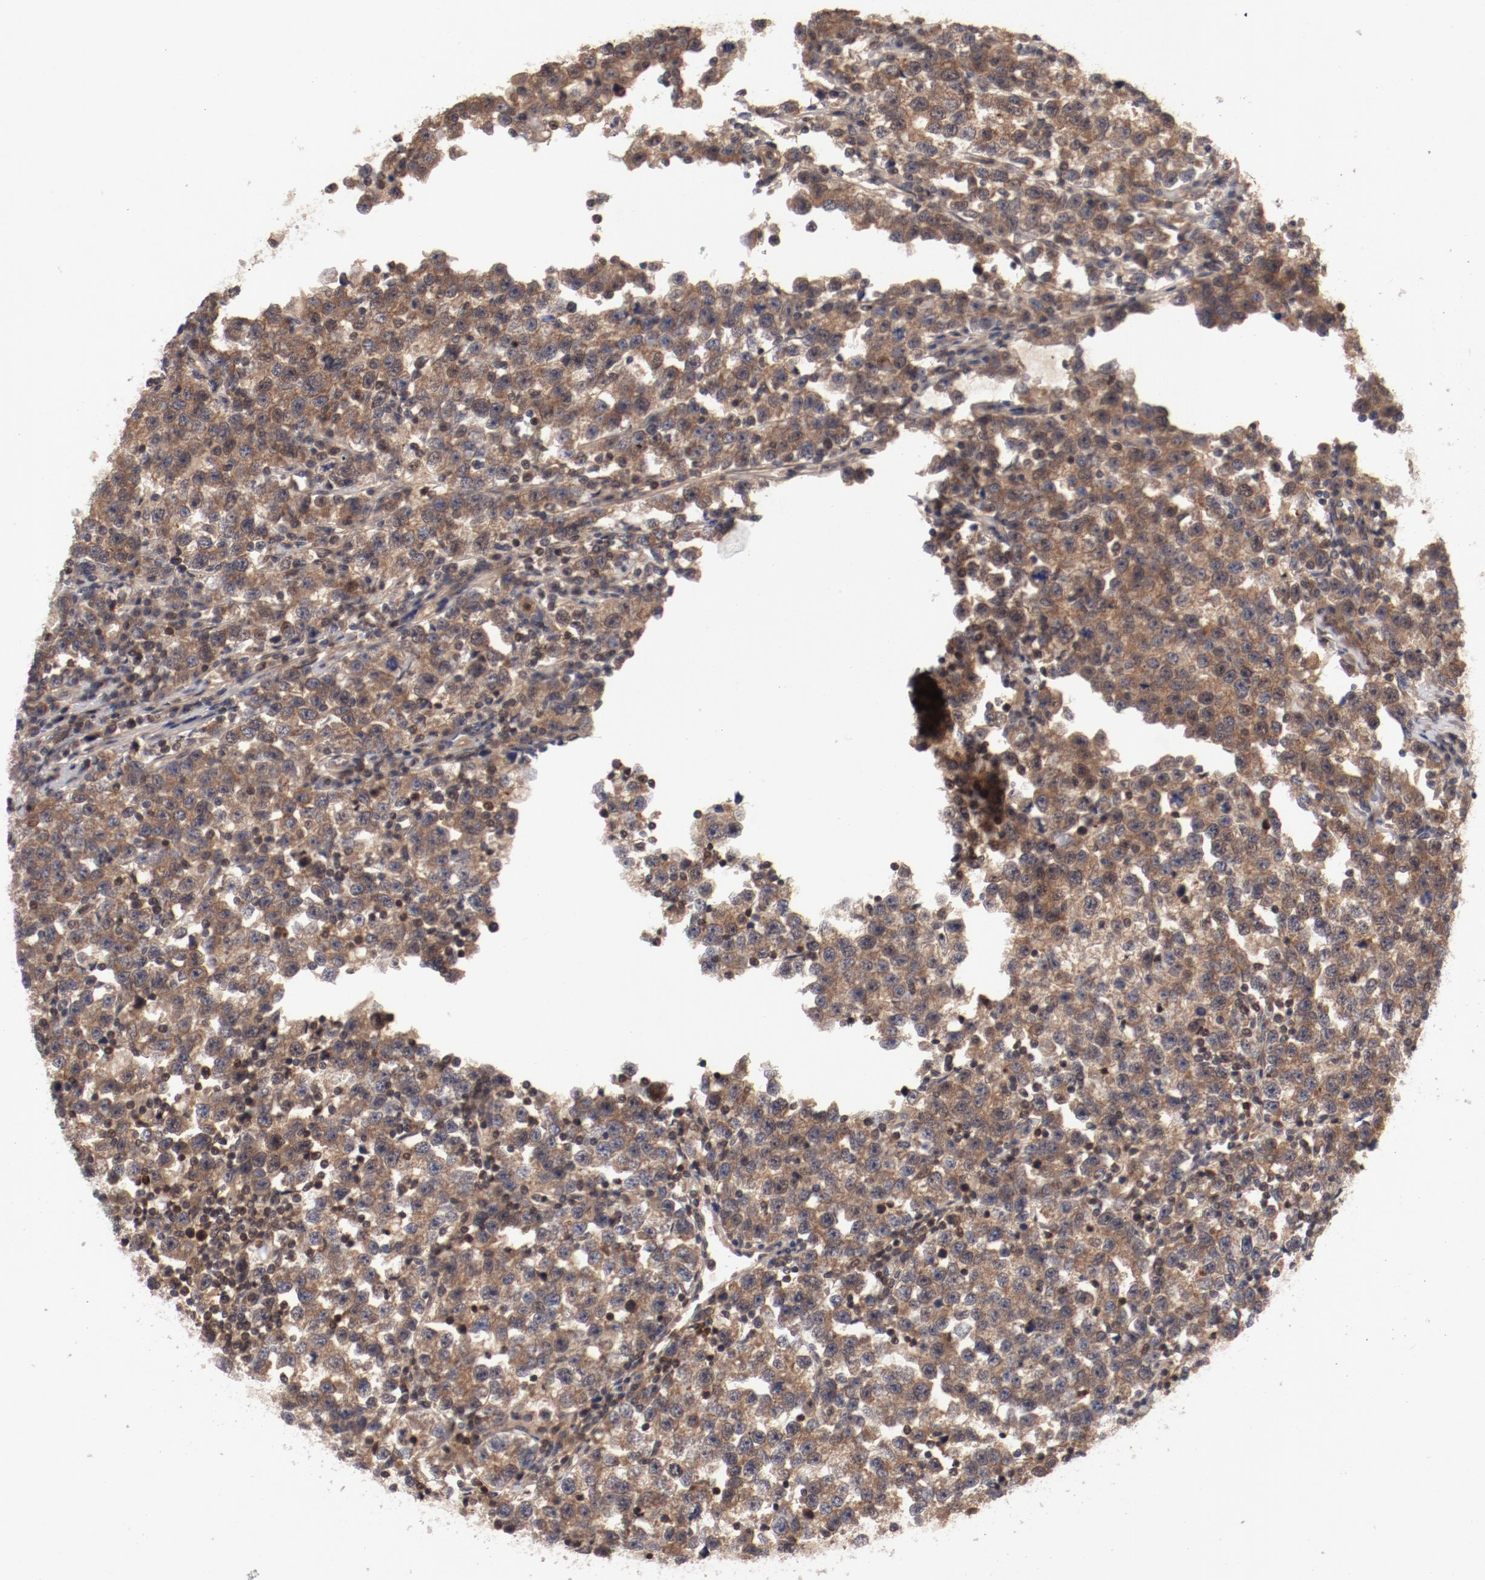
{"staining": {"intensity": "moderate", "quantity": ">75%", "location": "cytoplasmic/membranous"}, "tissue": "testis cancer", "cell_type": "Tumor cells", "image_type": "cancer", "snomed": [{"axis": "morphology", "description": "Seminoma, NOS"}, {"axis": "topography", "description": "Testis"}], "caption": "This micrograph demonstrates seminoma (testis) stained with immunohistochemistry to label a protein in brown. The cytoplasmic/membranous of tumor cells show moderate positivity for the protein. Nuclei are counter-stained blue.", "gene": "GUF1", "patient": {"sex": "male", "age": 43}}